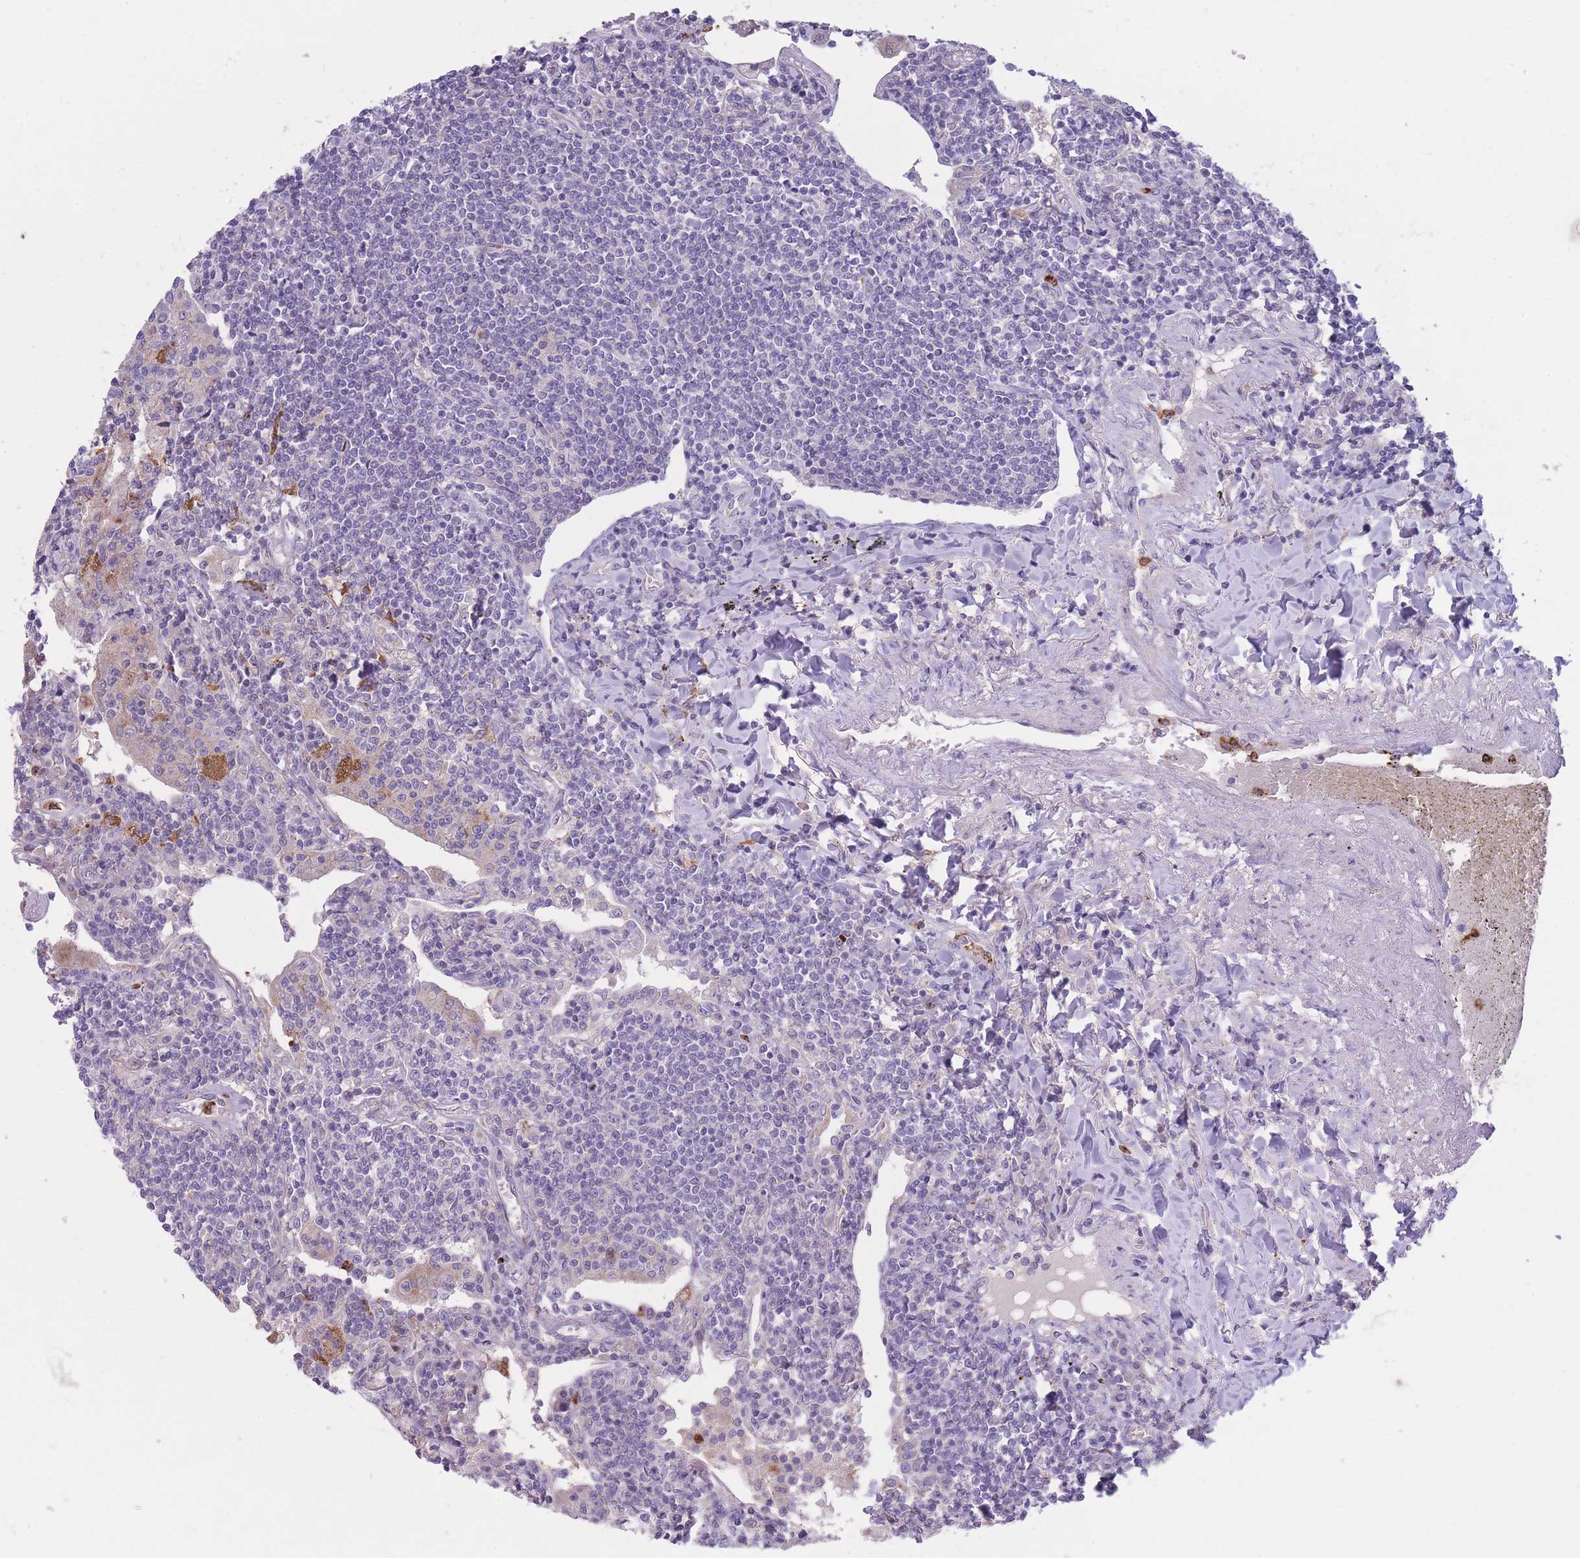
{"staining": {"intensity": "negative", "quantity": "none", "location": "none"}, "tissue": "lymphoma", "cell_type": "Tumor cells", "image_type": "cancer", "snomed": [{"axis": "morphology", "description": "Malignant lymphoma, non-Hodgkin's type, Low grade"}, {"axis": "topography", "description": "Lung"}], "caption": "There is no significant expression in tumor cells of lymphoma.", "gene": "CENPM", "patient": {"sex": "female", "age": 71}}